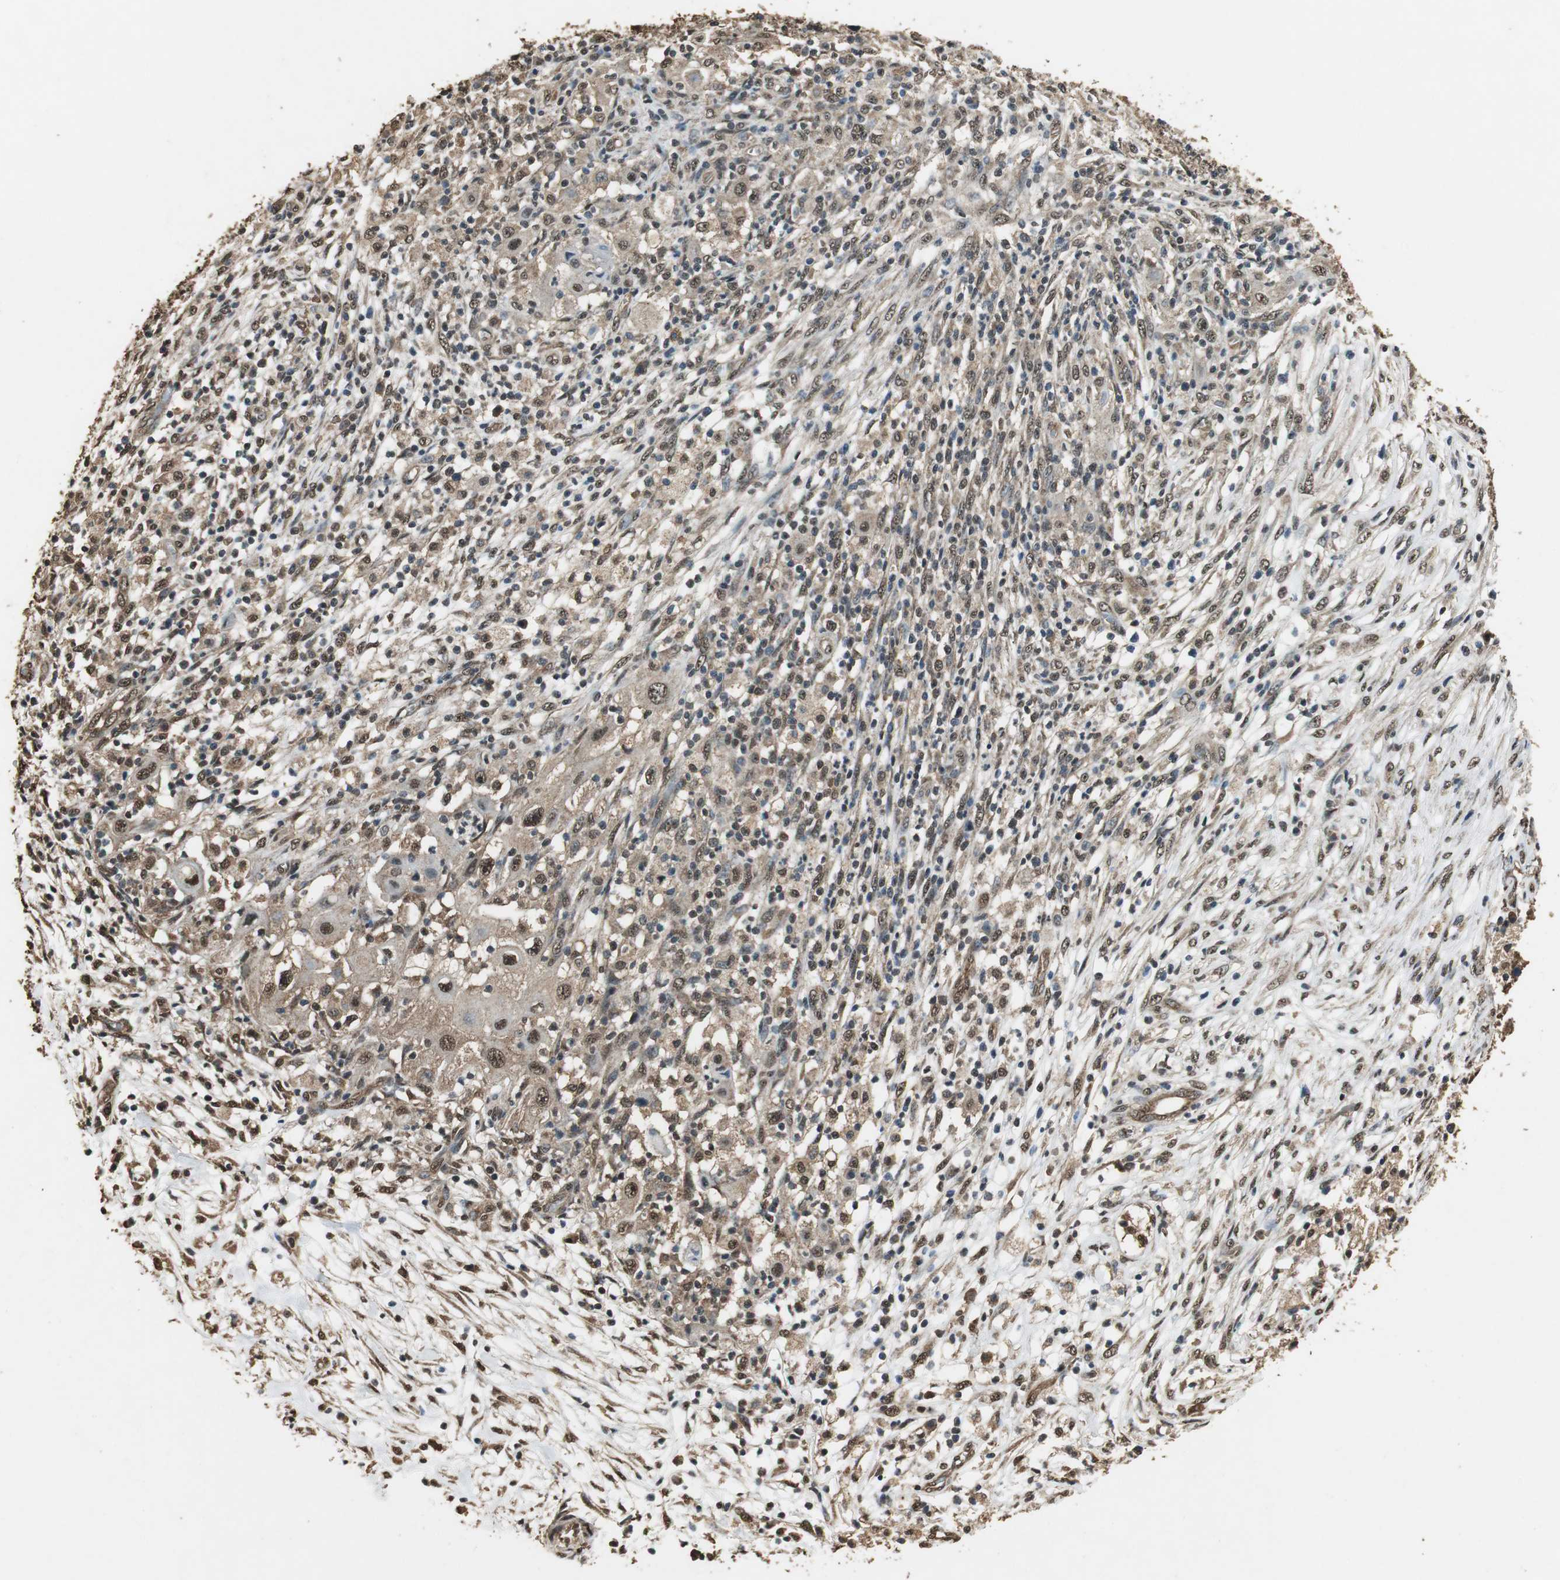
{"staining": {"intensity": "moderate", "quantity": ">75%", "location": "cytoplasmic/membranous,nuclear"}, "tissue": "ovarian cancer", "cell_type": "Tumor cells", "image_type": "cancer", "snomed": [{"axis": "morphology", "description": "Carcinoma, endometroid"}, {"axis": "topography", "description": "Ovary"}], "caption": "Human ovarian endometroid carcinoma stained with a protein marker reveals moderate staining in tumor cells.", "gene": "PPP1R13B", "patient": {"sex": "female", "age": 42}}